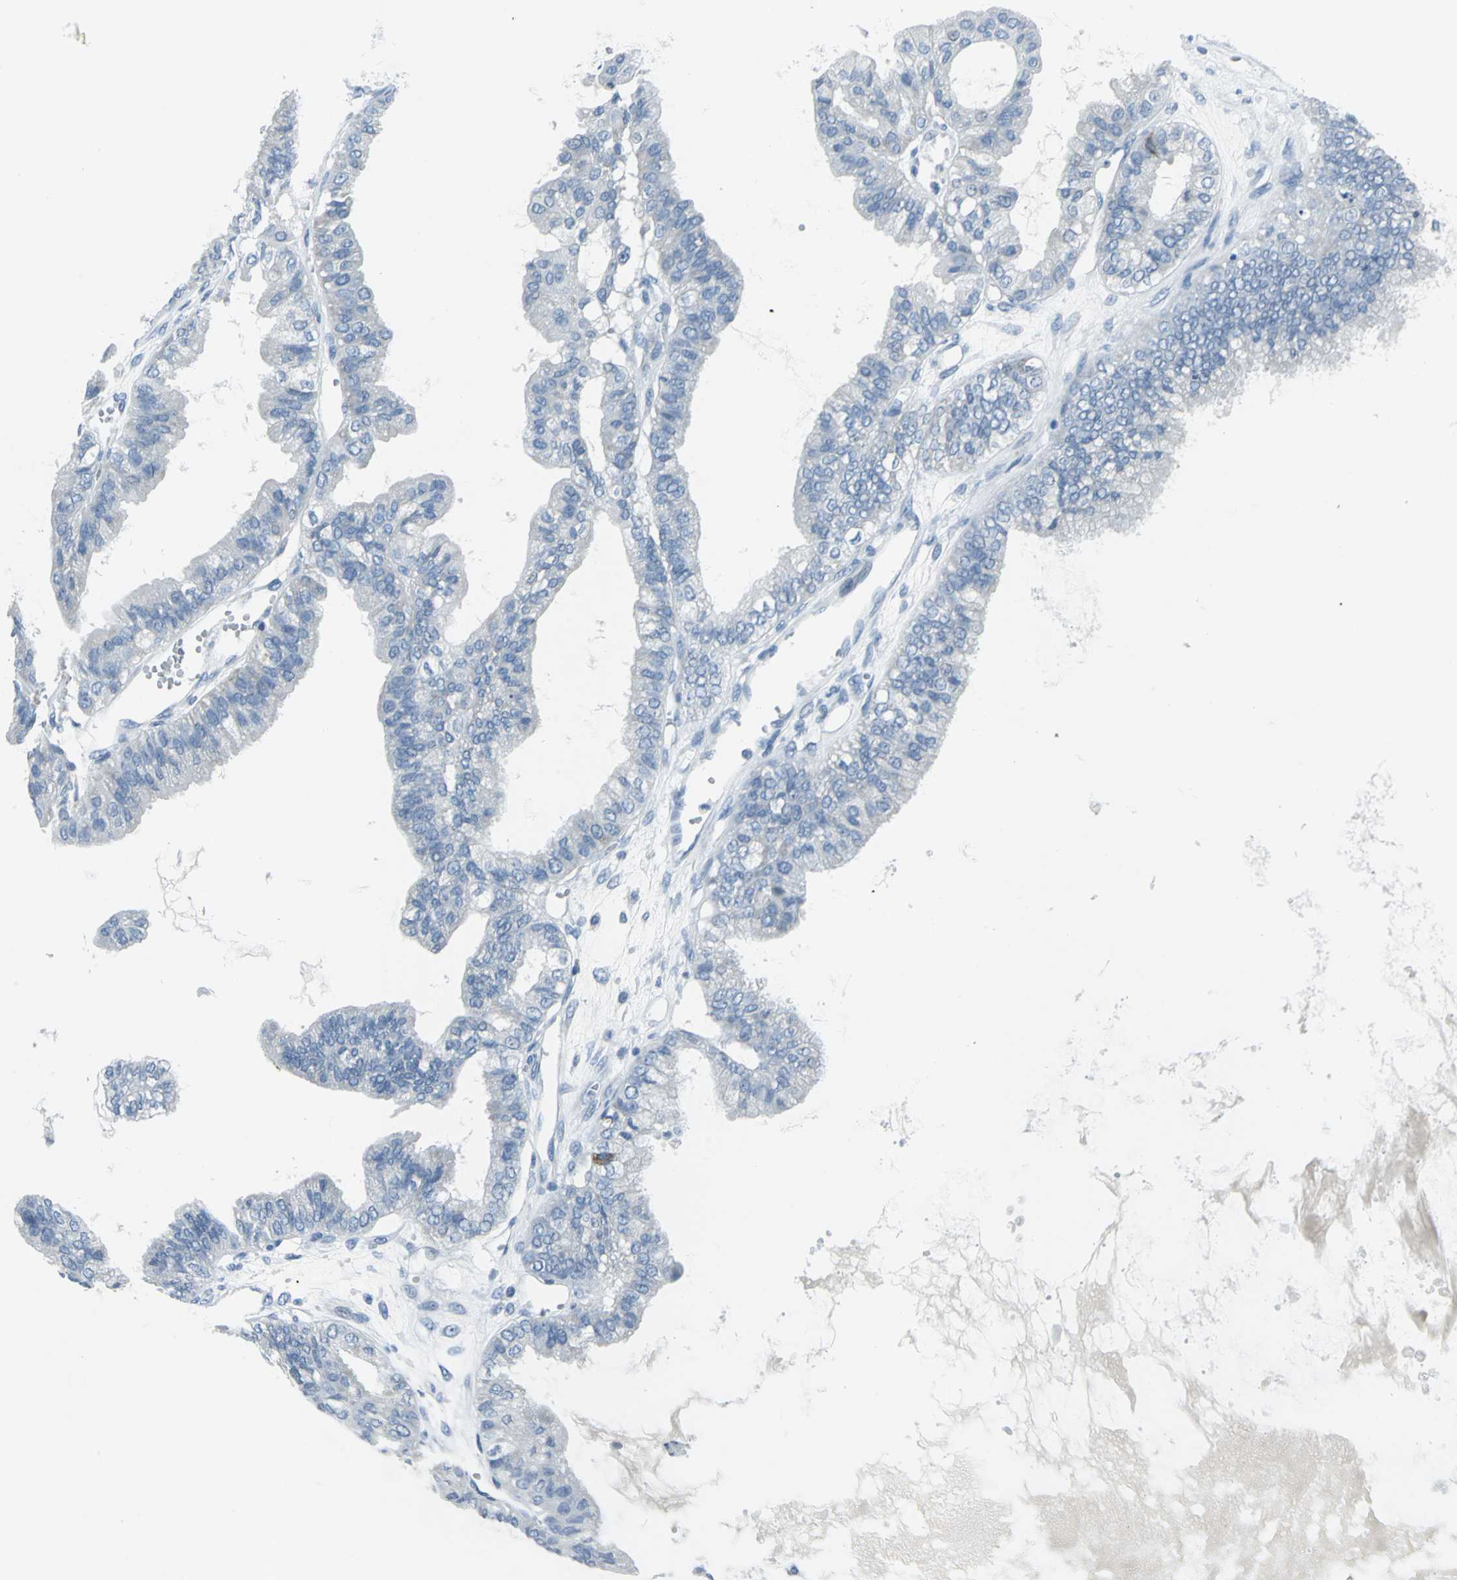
{"staining": {"intensity": "negative", "quantity": "none", "location": "none"}, "tissue": "ovarian cancer", "cell_type": "Tumor cells", "image_type": "cancer", "snomed": [{"axis": "morphology", "description": "Carcinoma, NOS"}, {"axis": "morphology", "description": "Carcinoma, endometroid"}, {"axis": "topography", "description": "Ovary"}], "caption": "There is no significant positivity in tumor cells of ovarian cancer.", "gene": "DNAI2", "patient": {"sex": "female", "age": 50}}